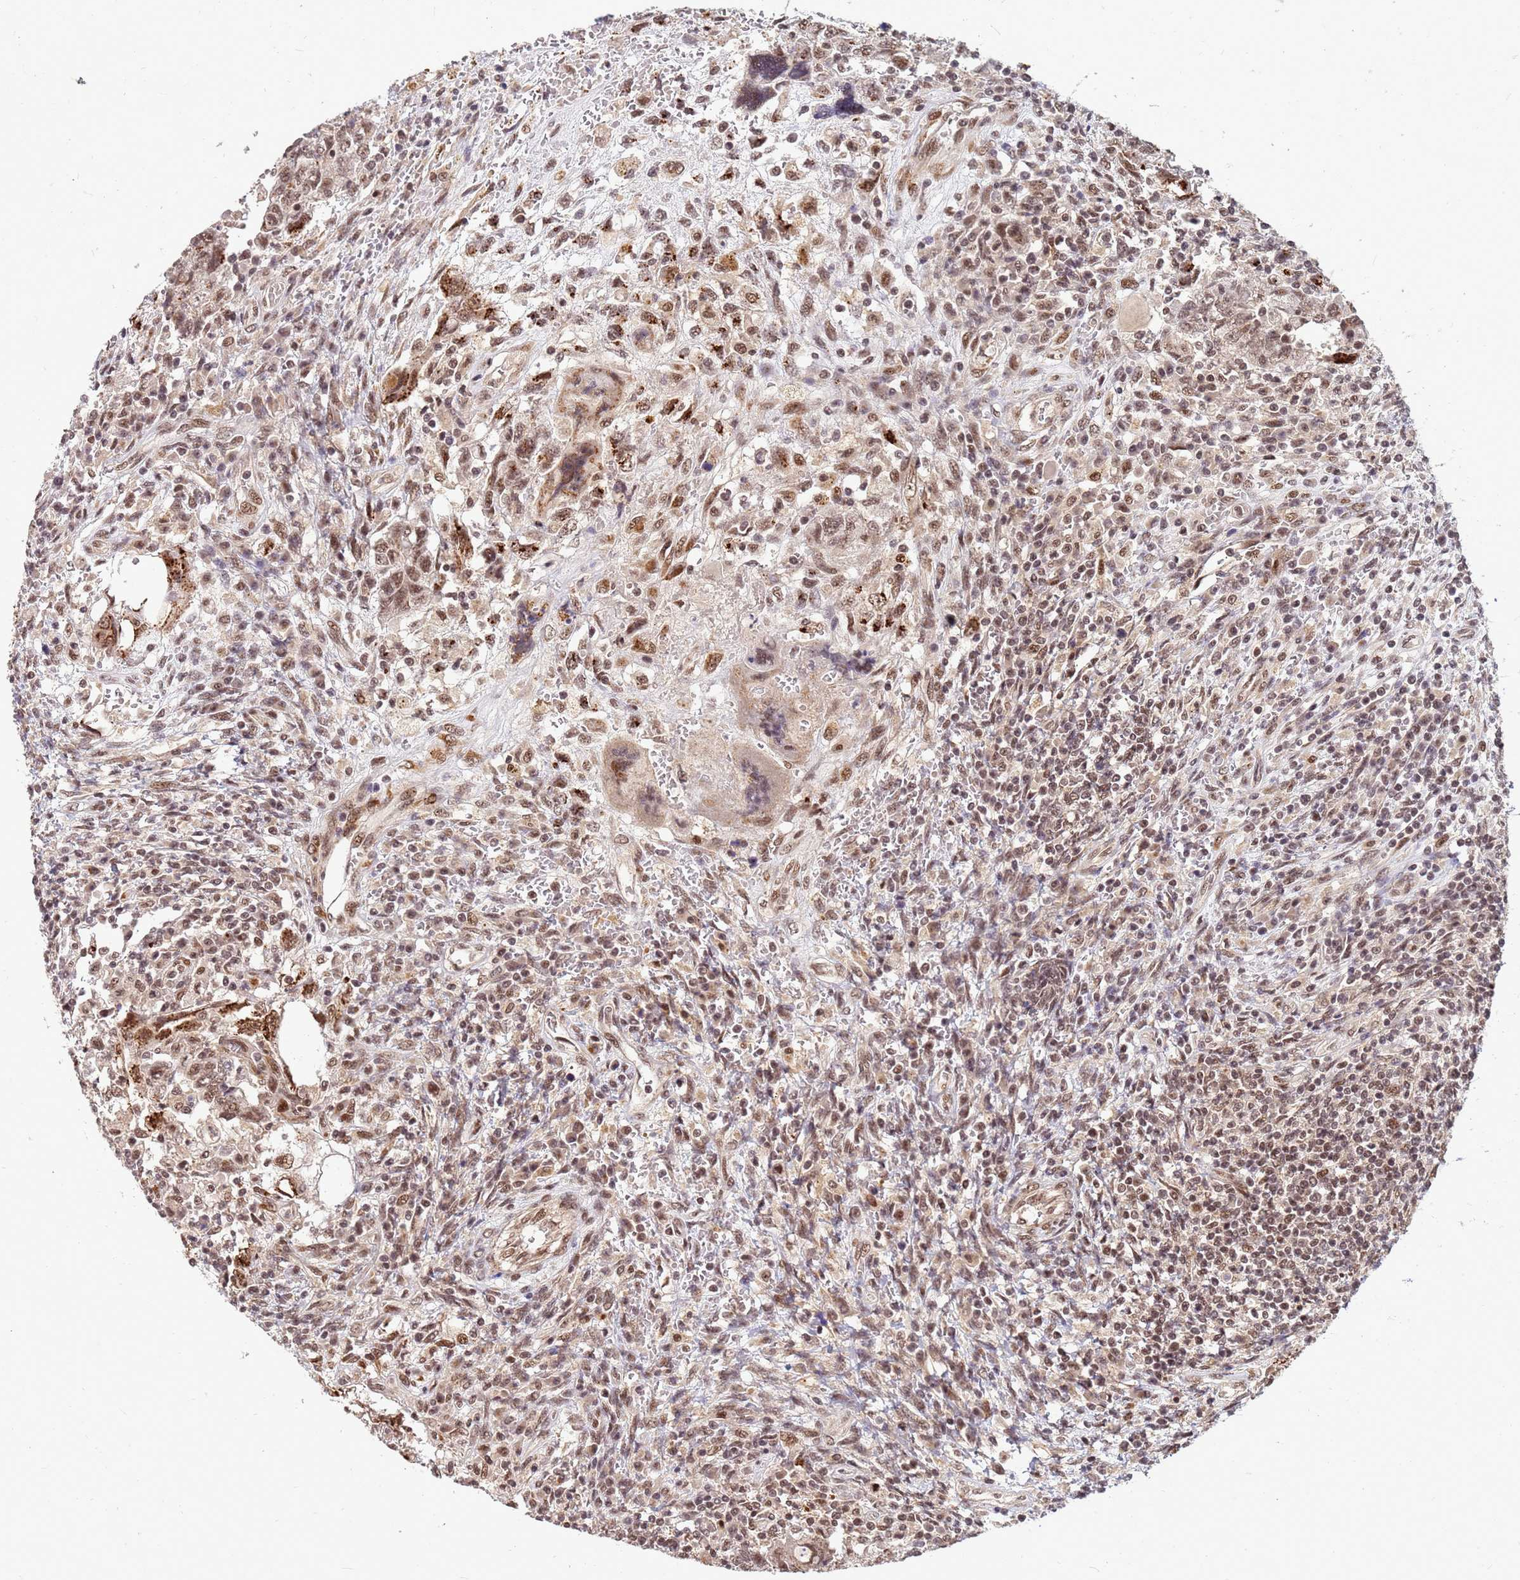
{"staining": {"intensity": "moderate", "quantity": ">75%", "location": "cytoplasmic/membranous,nuclear"}, "tissue": "testis cancer", "cell_type": "Tumor cells", "image_type": "cancer", "snomed": [{"axis": "morphology", "description": "Carcinoma, Embryonal, NOS"}, {"axis": "topography", "description": "Testis"}], "caption": "Immunohistochemical staining of testis cancer (embryonal carcinoma) reveals medium levels of moderate cytoplasmic/membranous and nuclear expression in about >75% of tumor cells.", "gene": "NCBP2", "patient": {"sex": "male", "age": 26}}